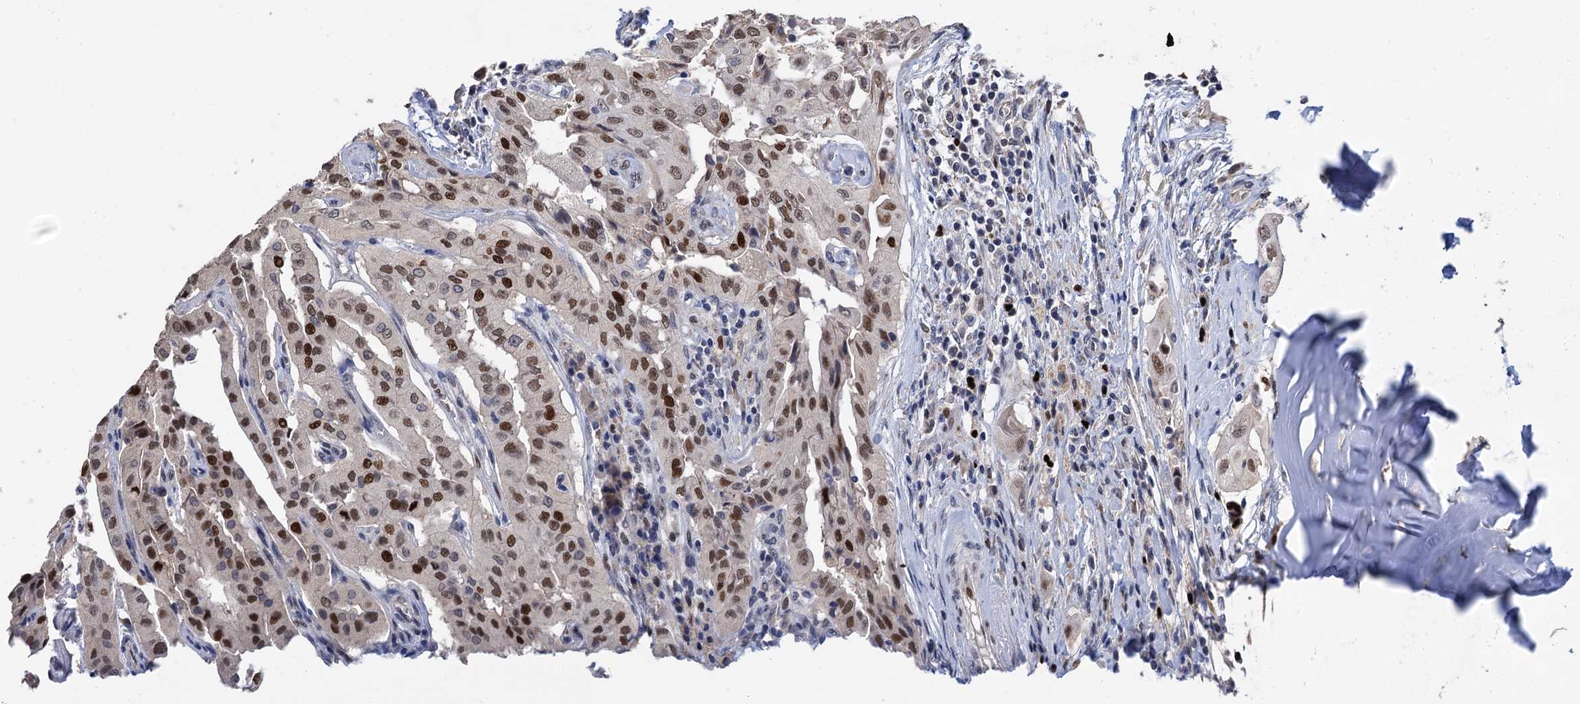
{"staining": {"intensity": "strong", "quantity": ">75%", "location": "nuclear"}, "tissue": "thyroid cancer", "cell_type": "Tumor cells", "image_type": "cancer", "snomed": [{"axis": "morphology", "description": "Papillary adenocarcinoma, NOS"}, {"axis": "topography", "description": "Thyroid gland"}], "caption": "Protein staining displays strong nuclear staining in approximately >75% of tumor cells in papillary adenocarcinoma (thyroid).", "gene": "TSEN34", "patient": {"sex": "female", "age": 59}}